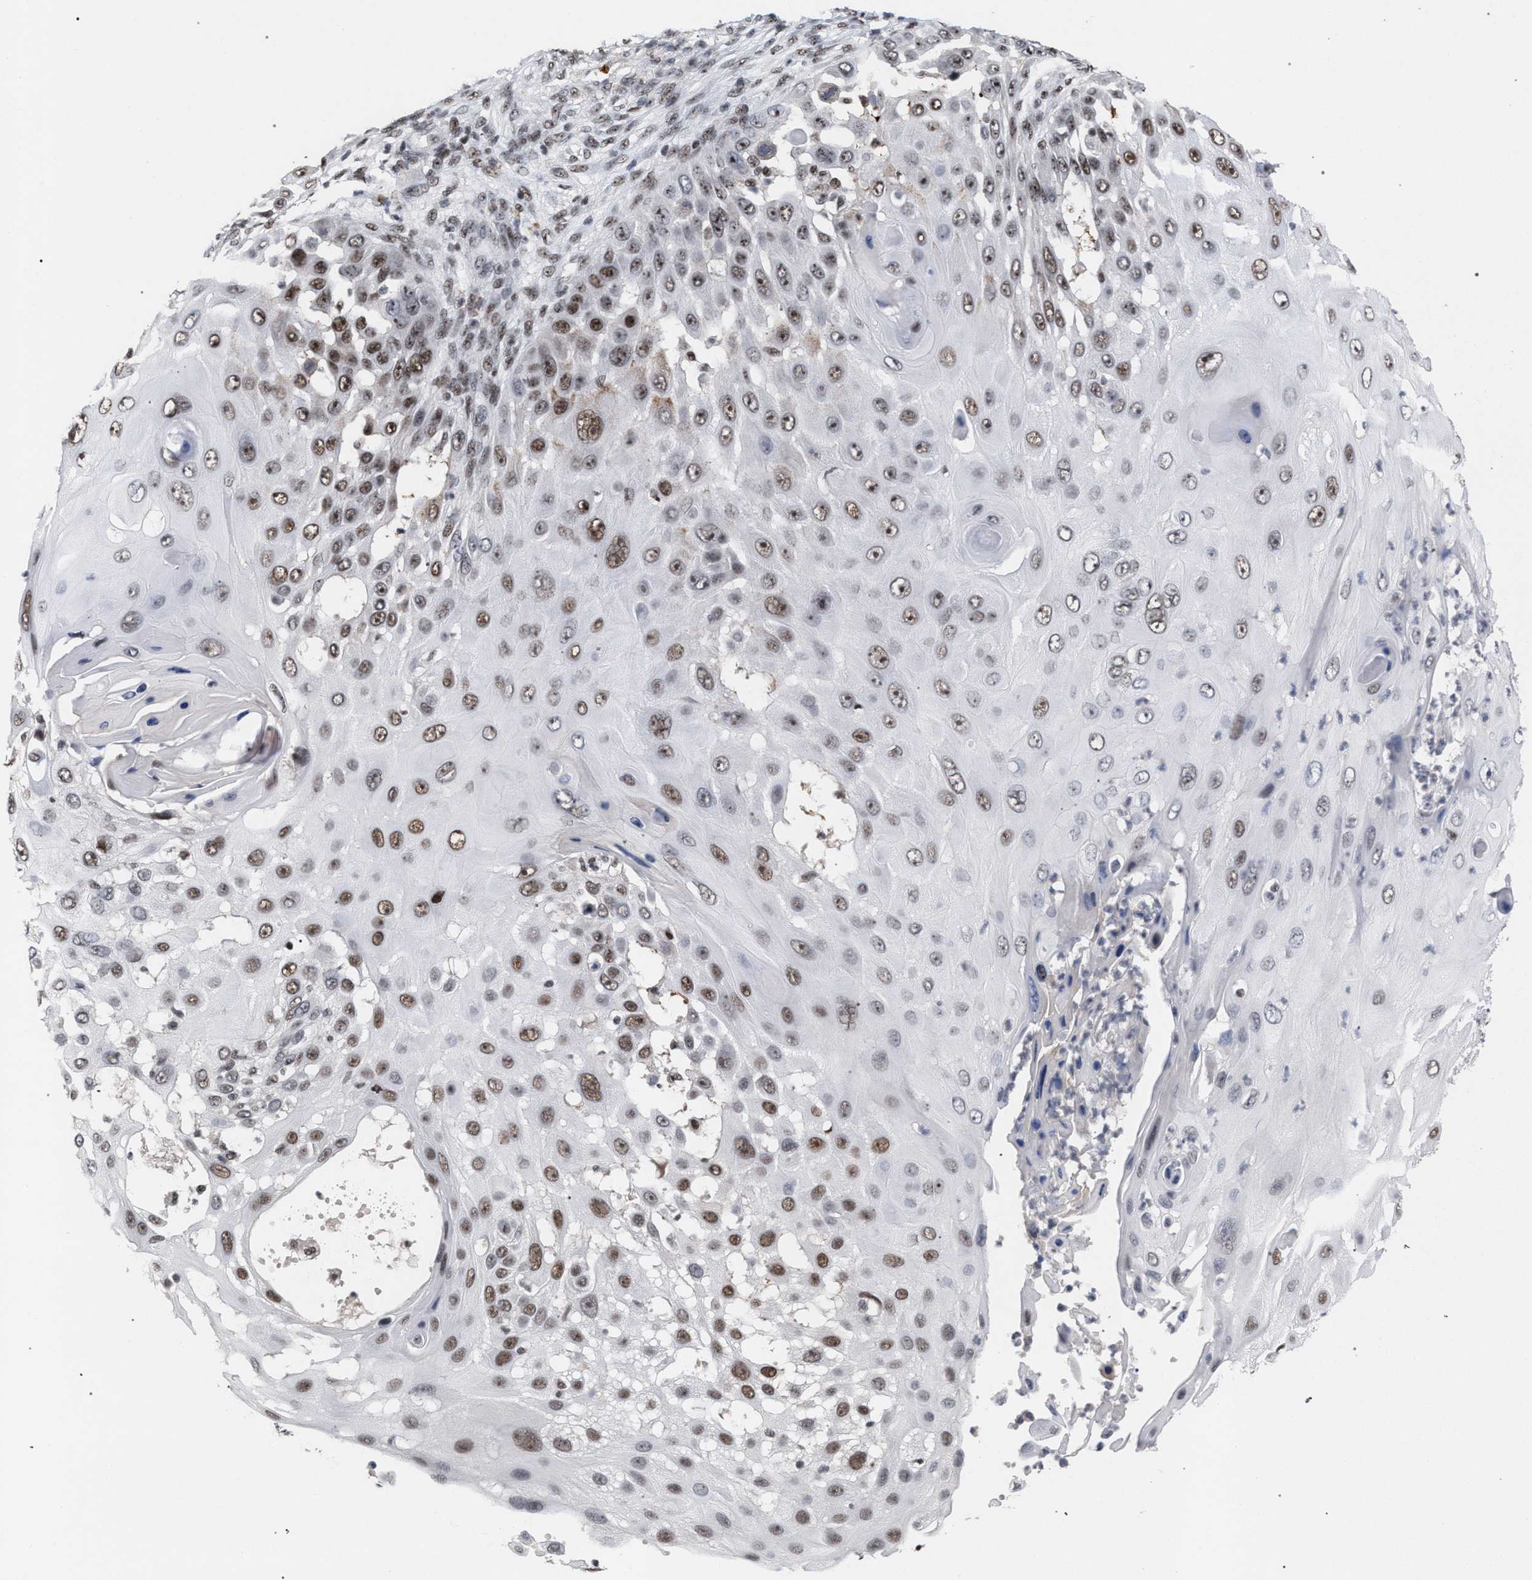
{"staining": {"intensity": "moderate", "quantity": ">75%", "location": "nuclear"}, "tissue": "skin cancer", "cell_type": "Tumor cells", "image_type": "cancer", "snomed": [{"axis": "morphology", "description": "Squamous cell carcinoma, NOS"}, {"axis": "topography", "description": "Skin"}], "caption": "Protein staining of skin cancer (squamous cell carcinoma) tissue exhibits moderate nuclear expression in about >75% of tumor cells.", "gene": "SCAF4", "patient": {"sex": "female", "age": 44}}